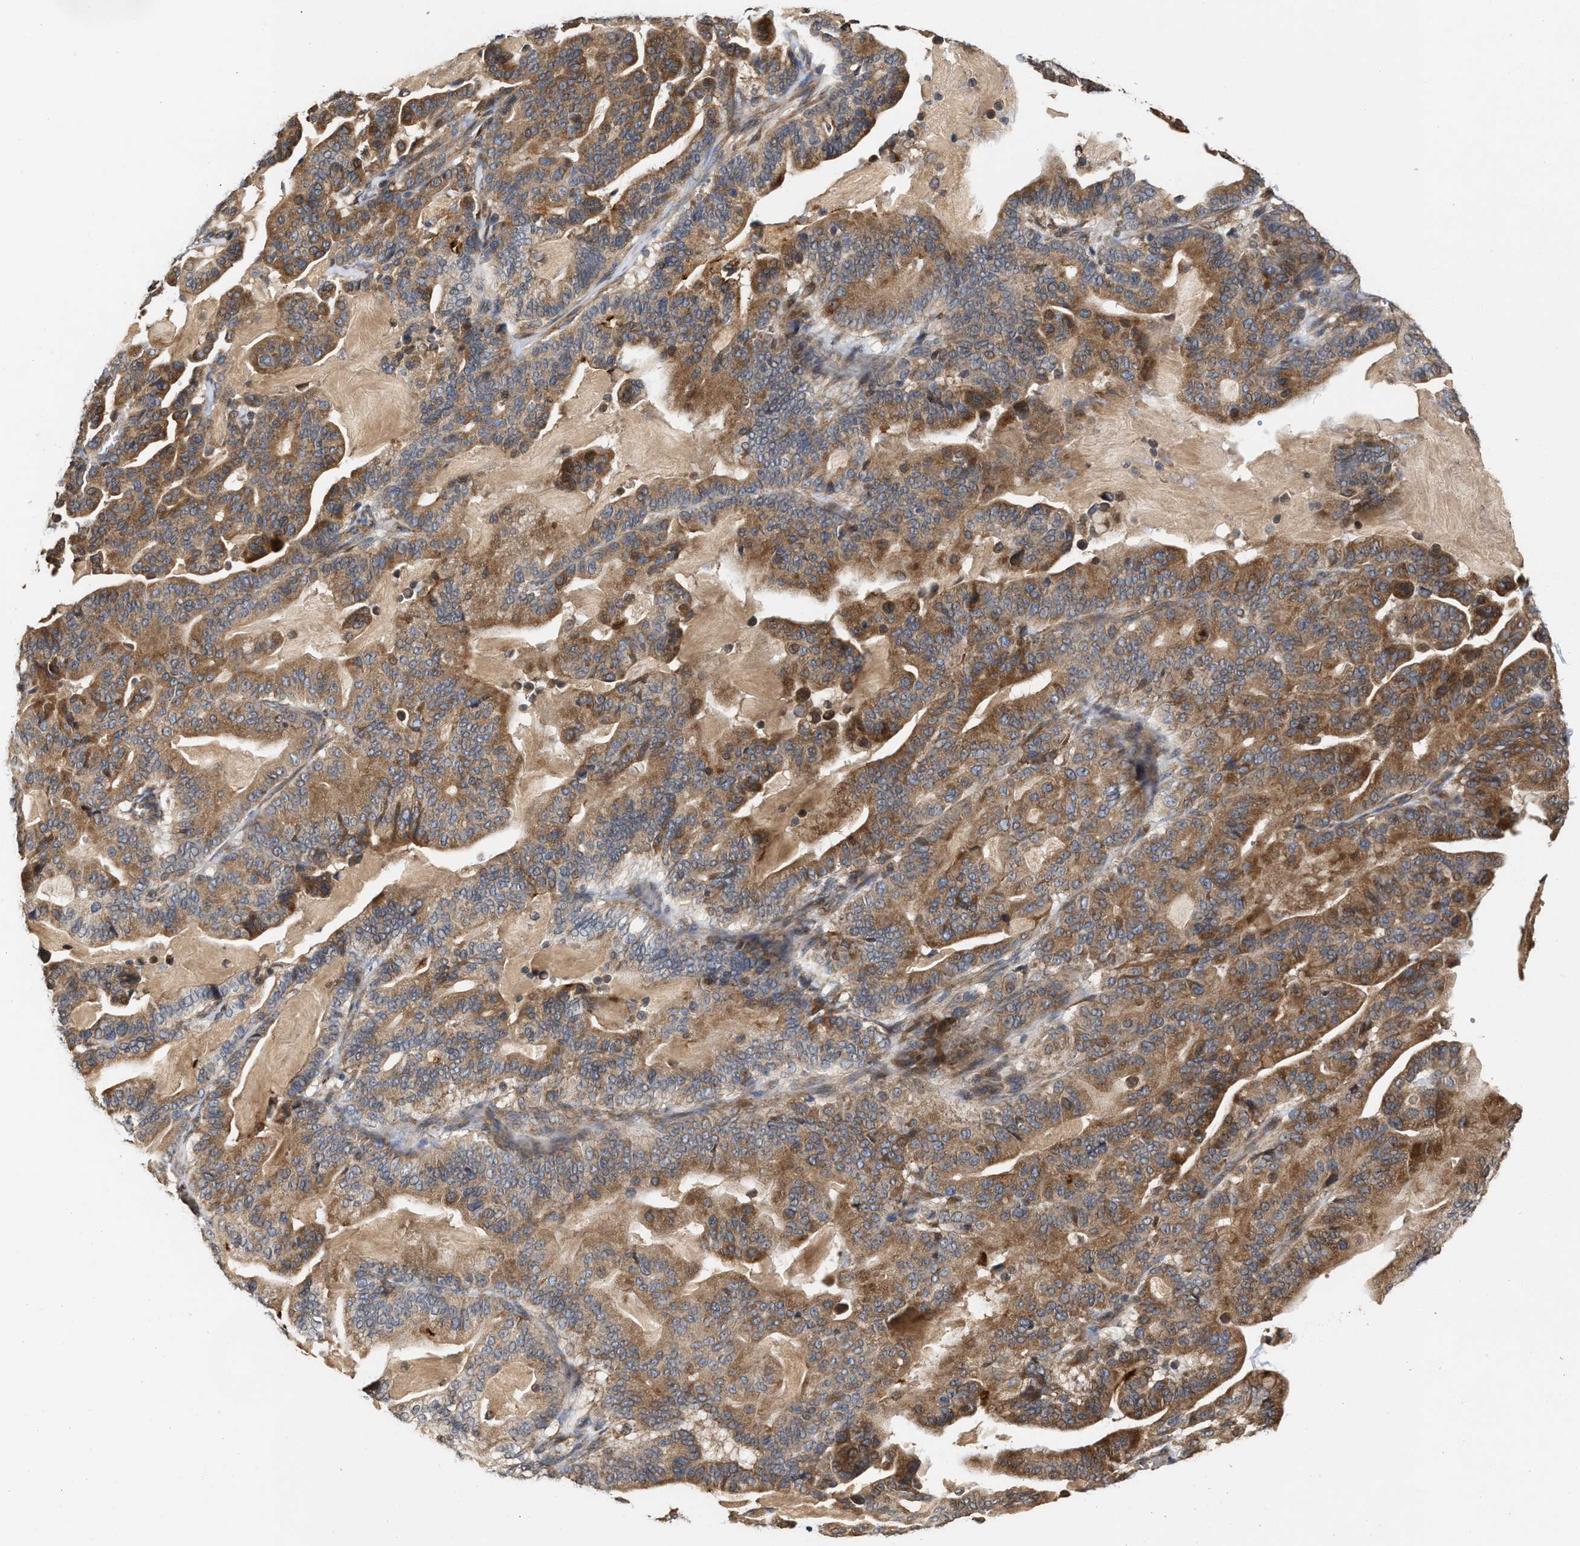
{"staining": {"intensity": "moderate", "quantity": ">75%", "location": "cytoplasmic/membranous"}, "tissue": "pancreatic cancer", "cell_type": "Tumor cells", "image_type": "cancer", "snomed": [{"axis": "morphology", "description": "Adenocarcinoma, NOS"}, {"axis": "topography", "description": "Pancreas"}], "caption": "High-power microscopy captured an immunohistochemistry (IHC) photomicrograph of adenocarcinoma (pancreatic), revealing moderate cytoplasmic/membranous expression in approximately >75% of tumor cells. The protein of interest is stained brown, and the nuclei are stained in blue (DAB (3,3'-diaminobenzidine) IHC with brightfield microscopy, high magnification).", "gene": "SAR1A", "patient": {"sex": "male", "age": 63}}